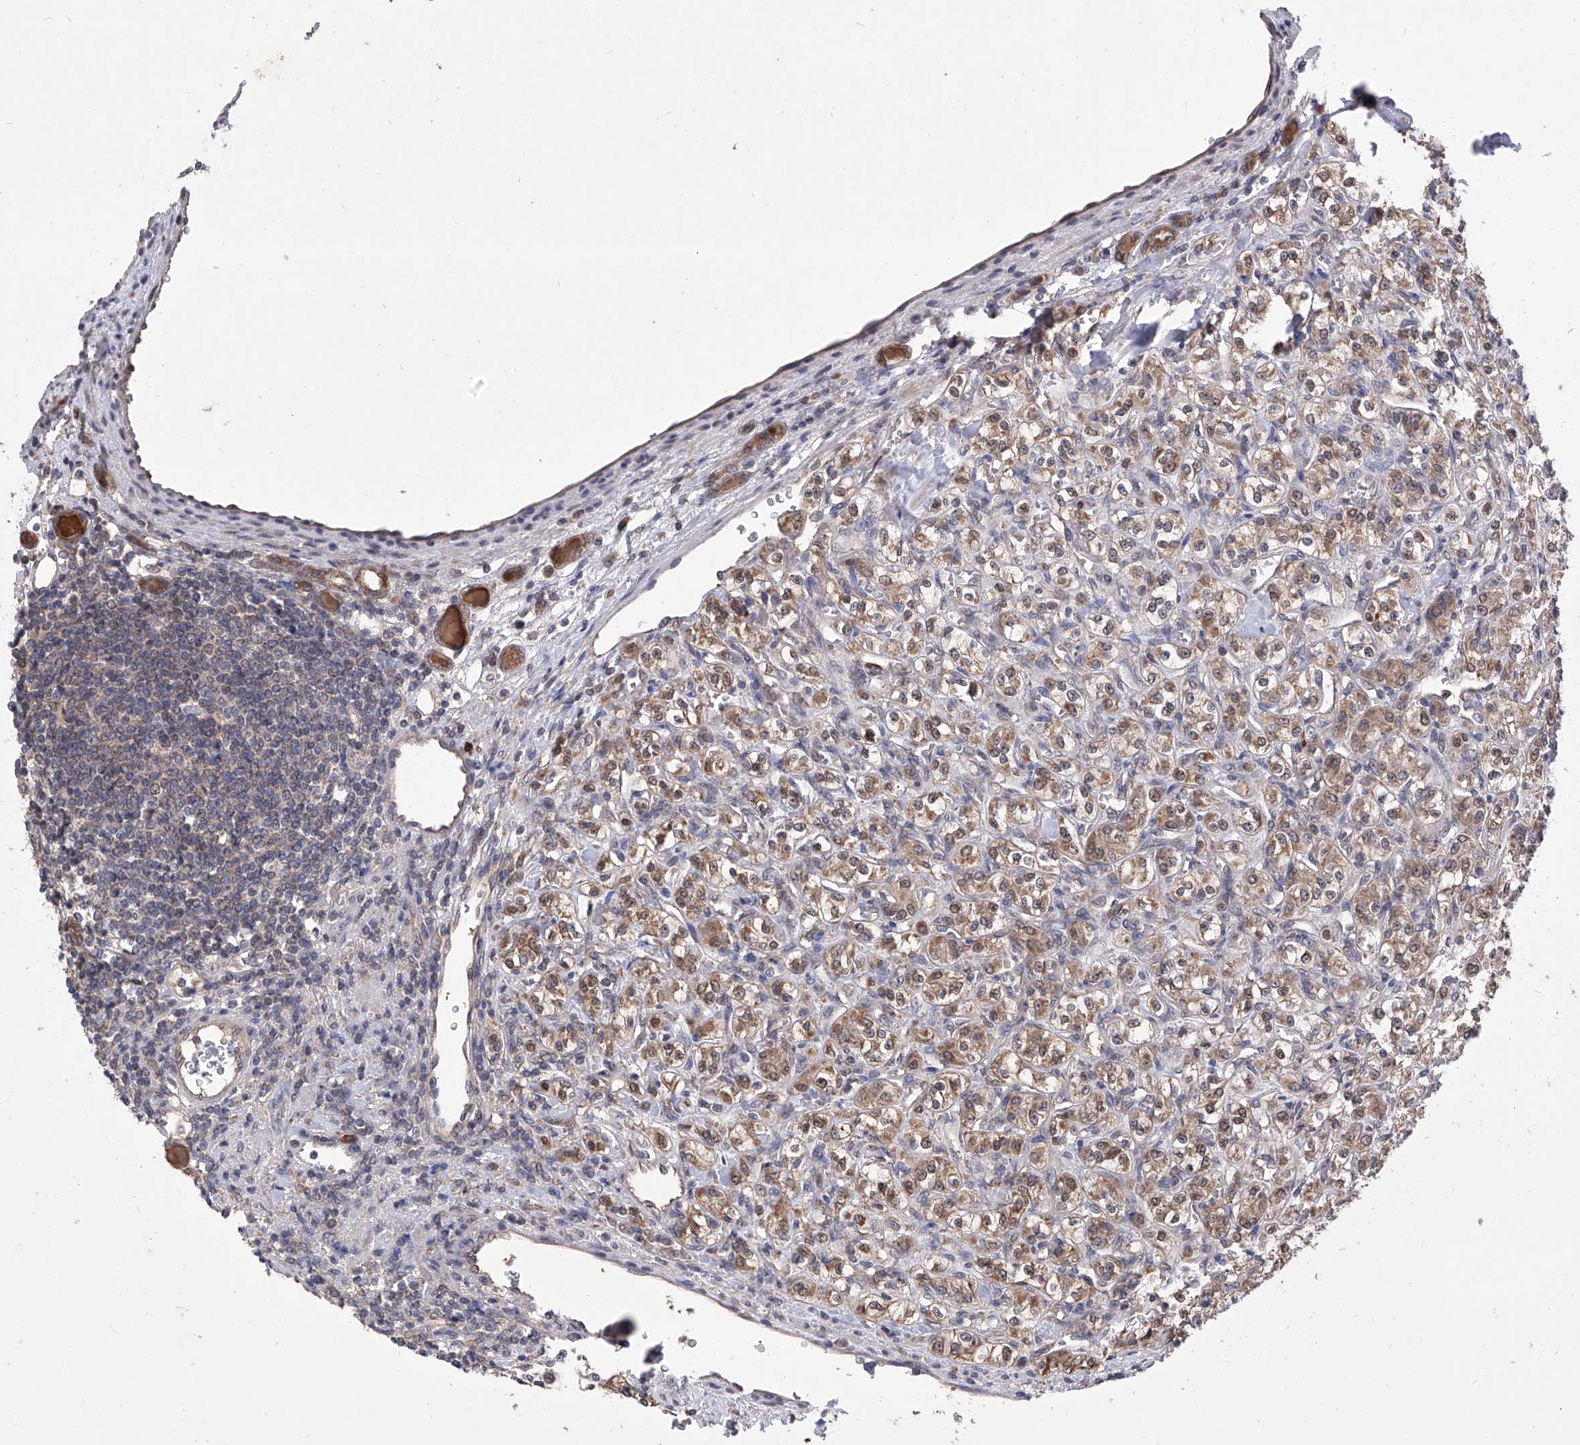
{"staining": {"intensity": "moderate", "quantity": ">75%", "location": "cytoplasmic/membranous"}, "tissue": "renal cancer", "cell_type": "Tumor cells", "image_type": "cancer", "snomed": [{"axis": "morphology", "description": "Adenocarcinoma, NOS"}, {"axis": "topography", "description": "Kidney"}], "caption": "Brown immunohistochemical staining in renal cancer (adenocarcinoma) displays moderate cytoplasmic/membranous staining in about >75% of tumor cells. (DAB (3,3'-diaminobenzidine) IHC, brown staining for protein, blue staining for nuclei).", "gene": "USP45", "patient": {"sex": "male", "age": 77}}